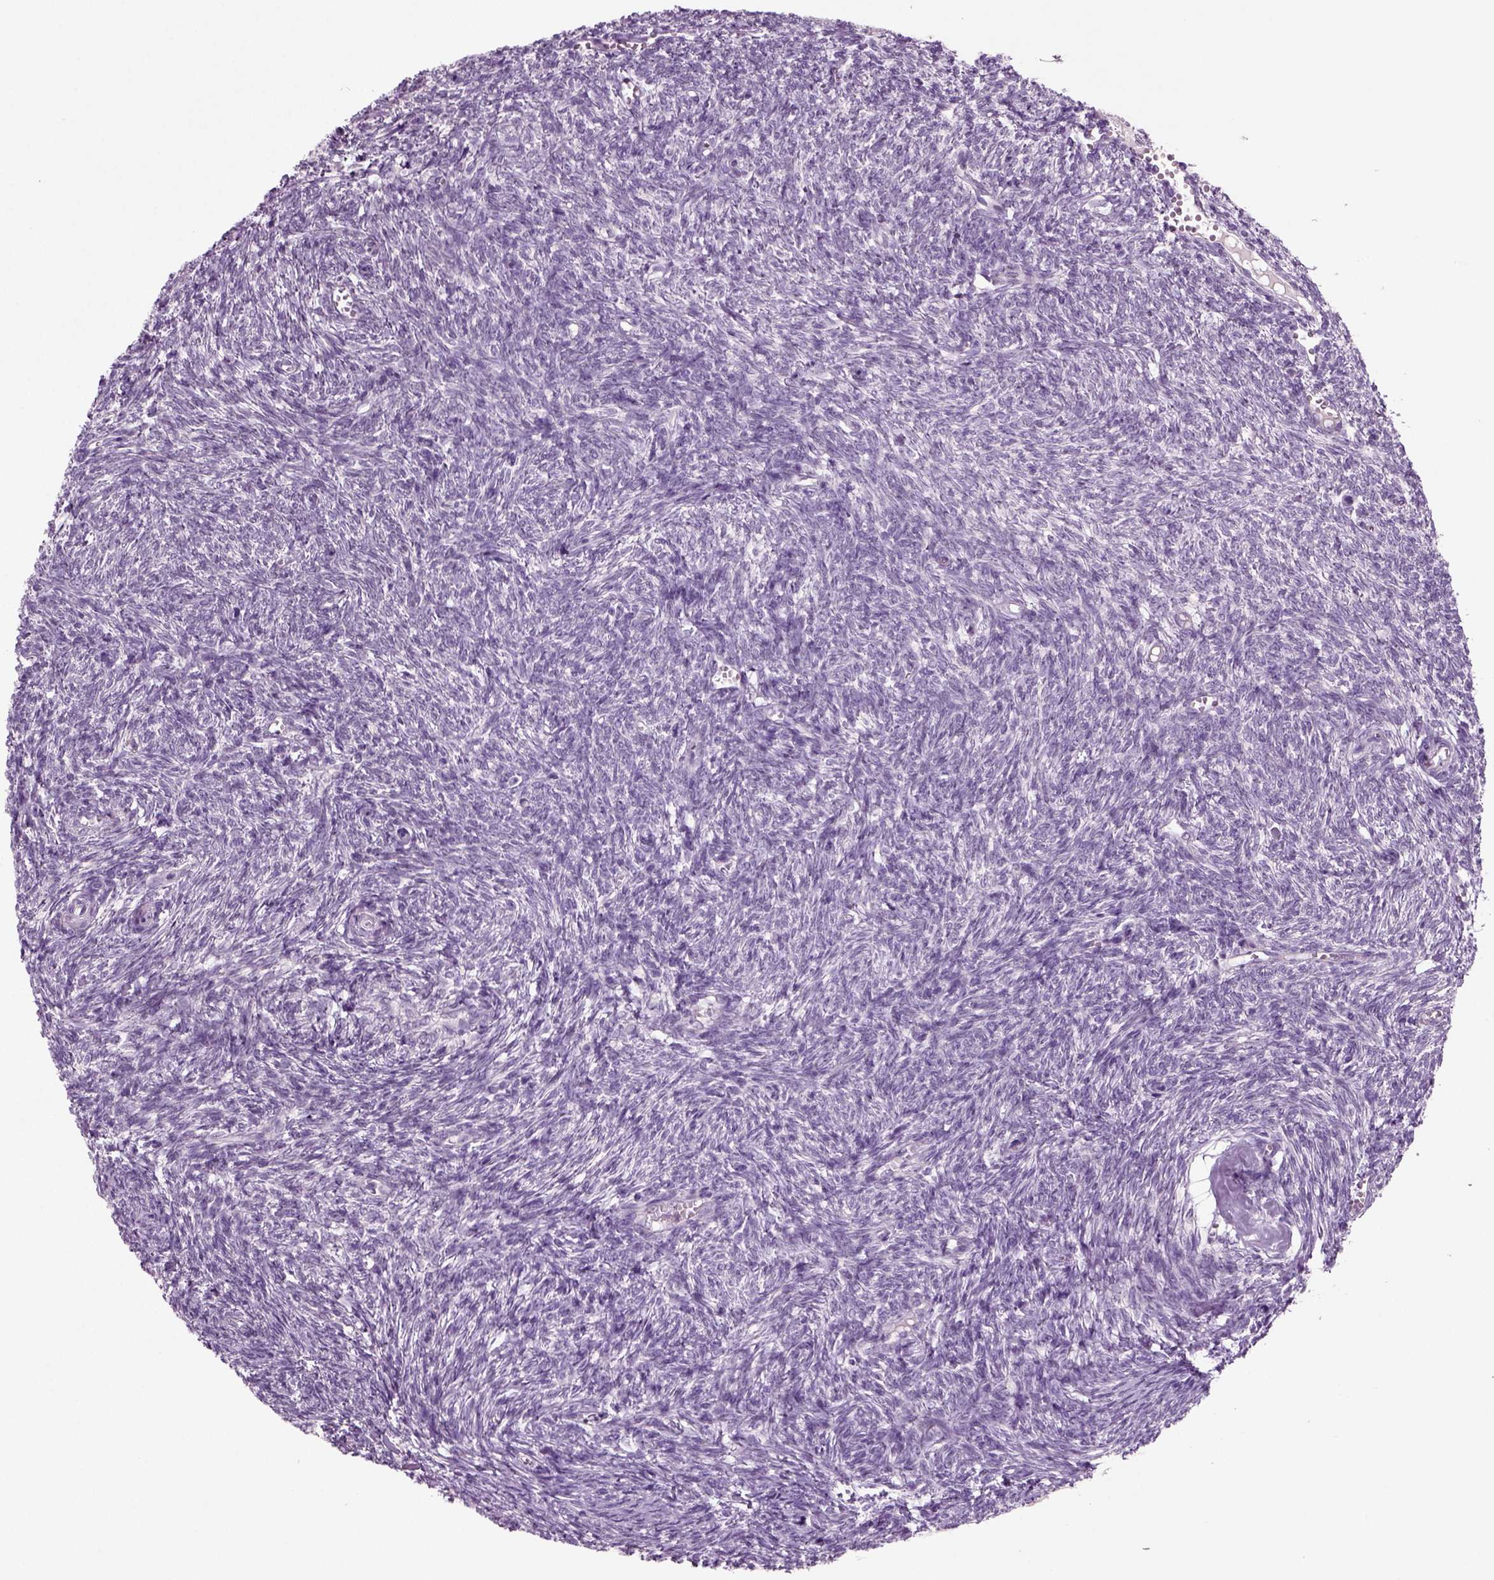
{"staining": {"intensity": "negative", "quantity": "none", "location": "none"}, "tissue": "ovary", "cell_type": "Follicle cells", "image_type": "normal", "snomed": [{"axis": "morphology", "description": "Normal tissue, NOS"}, {"axis": "topography", "description": "Ovary"}], "caption": "The immunohistochemistry photomicrograph has no significant expression in follicle cells of ovary. (DAB (3,3'-diaminobenzidine) IHC visualized using brightfield microscopy, high magnification).", "gene": "COL9A2", "patient": {"sex": "female", "age": 43}}